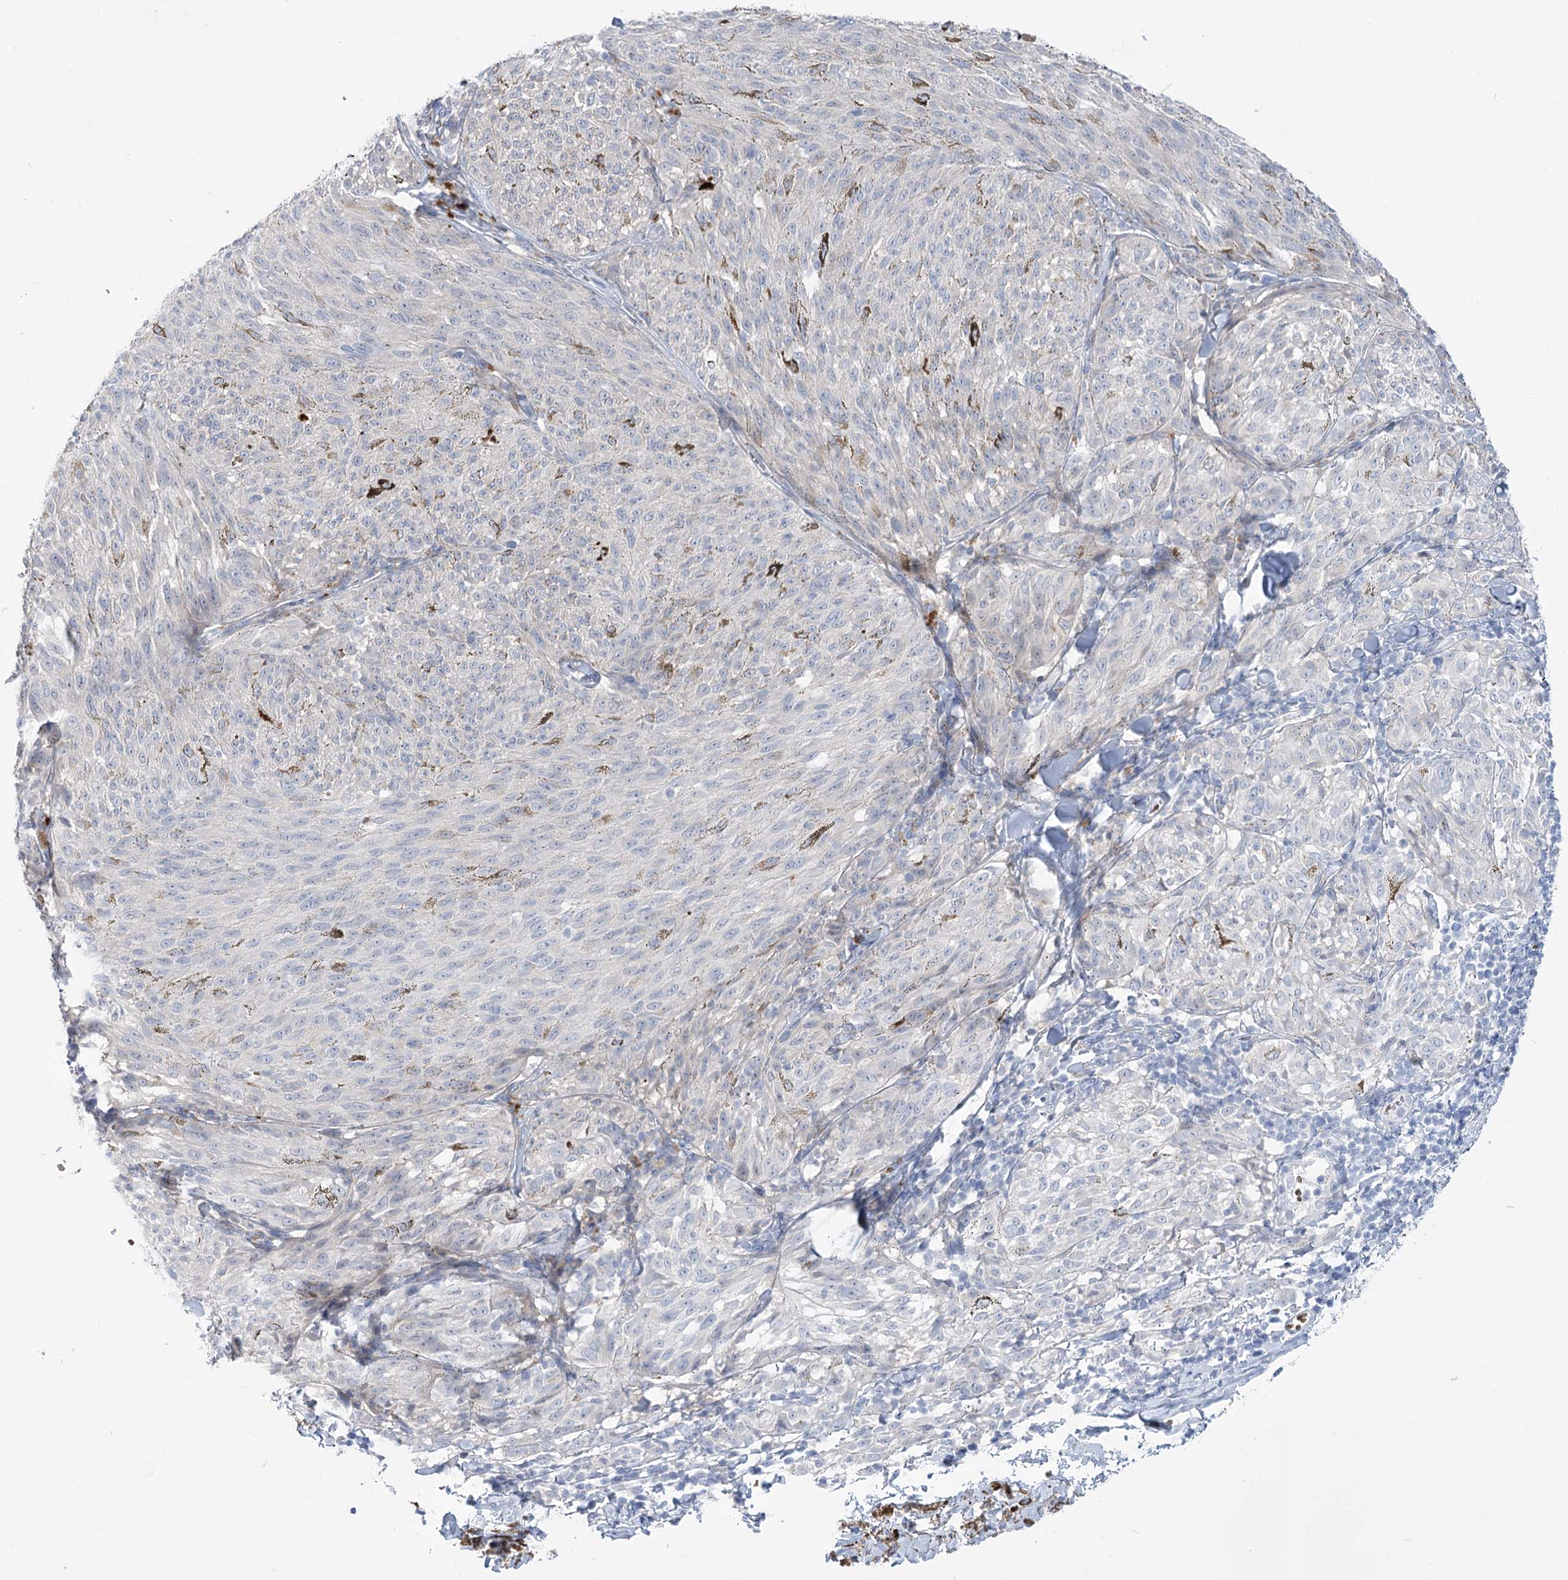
{"staining": {"intensity": "negative", "quantity": "none", "location": "none"}, "tissue": "melanoma", "cell_type": "Tumor cells", "image_type": "cancer", "snomed": [{"axis": "morphology", "description": "Malignant melanoma, NOS"}, {"axis": "topography", "description": "Skin"}], "caption": "Tumor cells show no significant expression in melanoma.", "gene": "SIAE", "patient": {"sex": "female", "age": 72}}